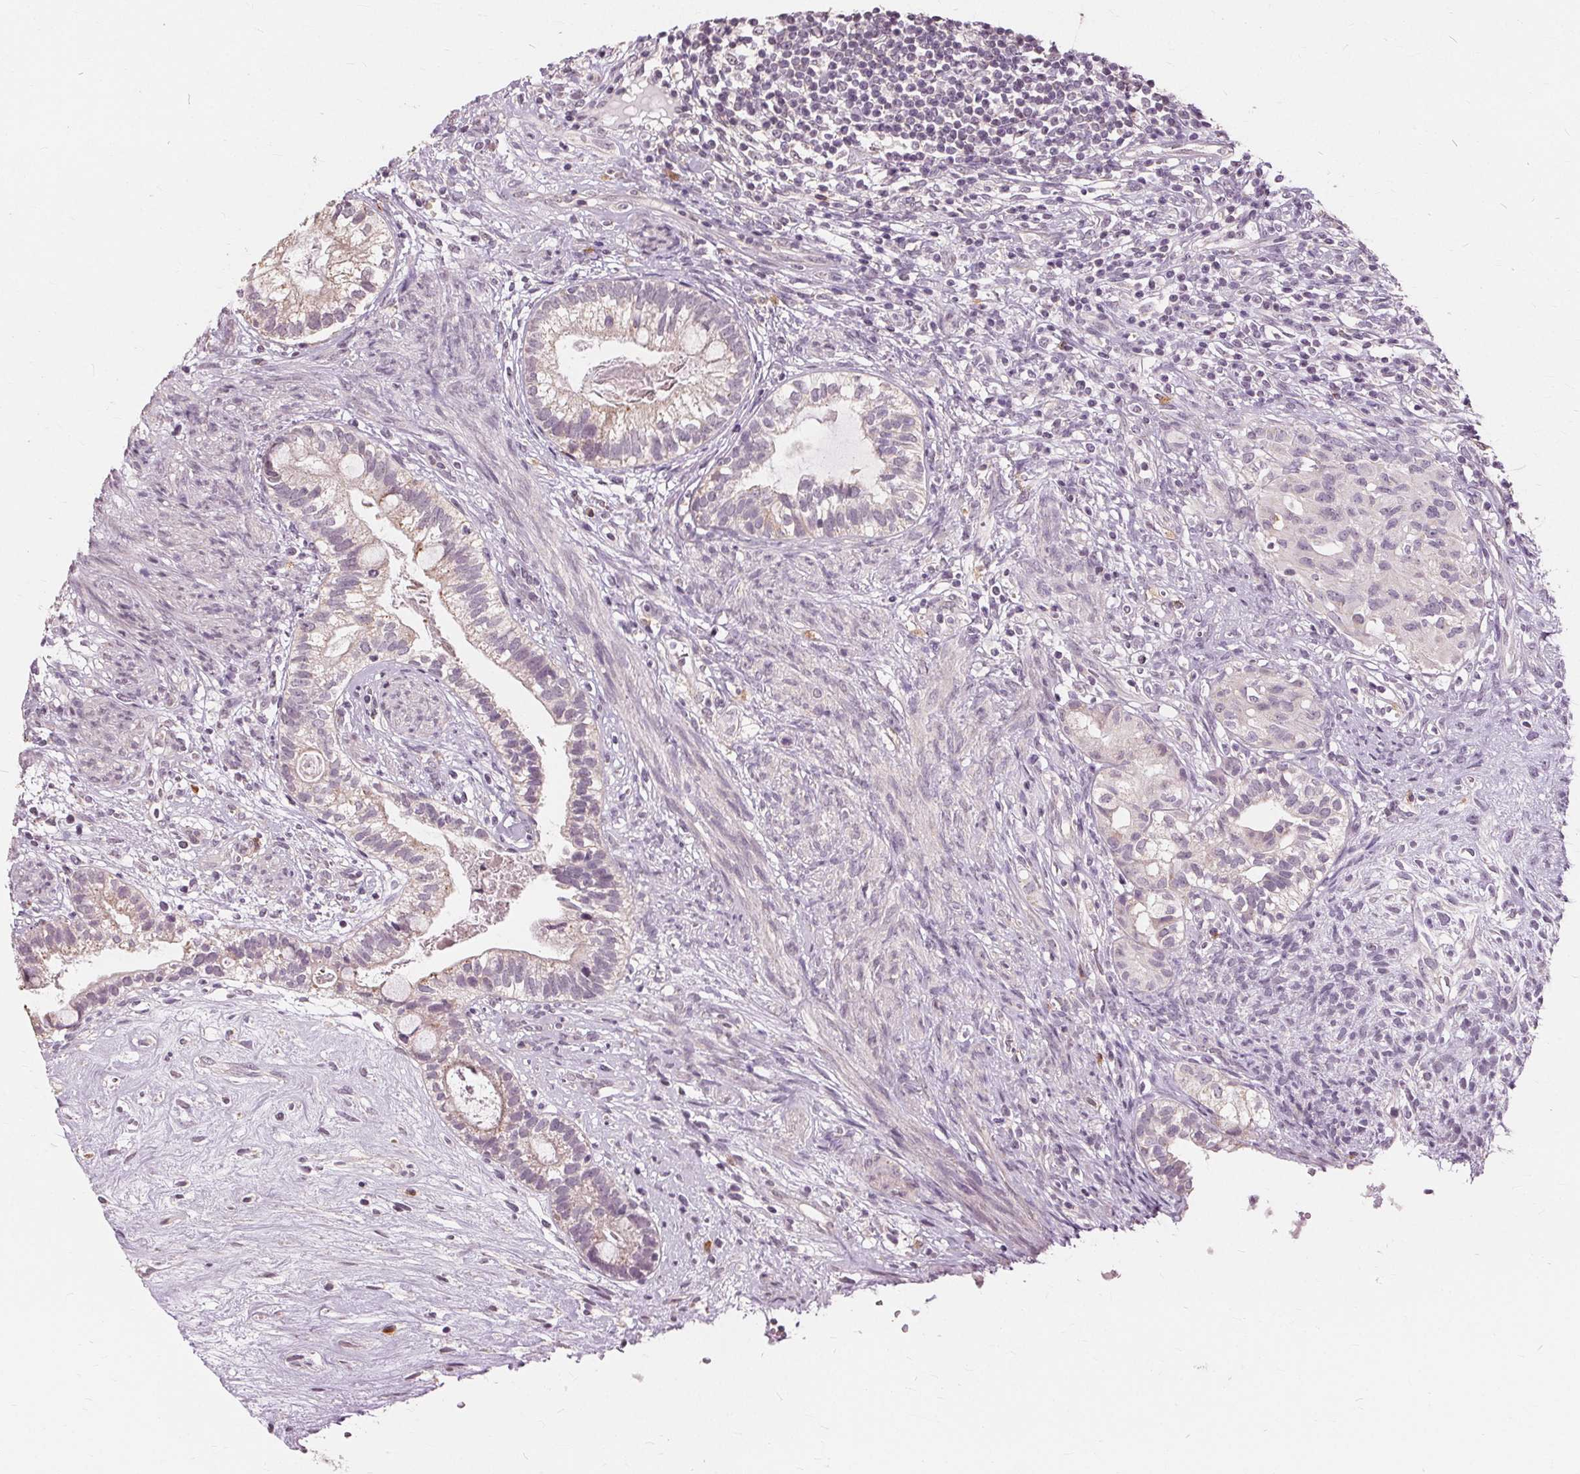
{"staining": {"intensity": "weak", "quantity": "<25%", "location": "cytoplasmic/membranous"}, "tissue": "testis cancer", "cell_type": "Tumor cells", "image_type": "cancer", "snomed": [{"axis": "morphology", "description": "Seminoma, NOS"}, {"axis": "morphology", "description": "Carcinoma, Embryonal, NOS"}, {"axis": "topography", "description": "Testis"}], "caption": "Immunohistochemistry (IHC) of testis cancer (embryonal carcinoma) exhibits no positivity in tumor cells.", "gene": "SIGLEC6", "patient": {"sex": "male", "age": 41}}